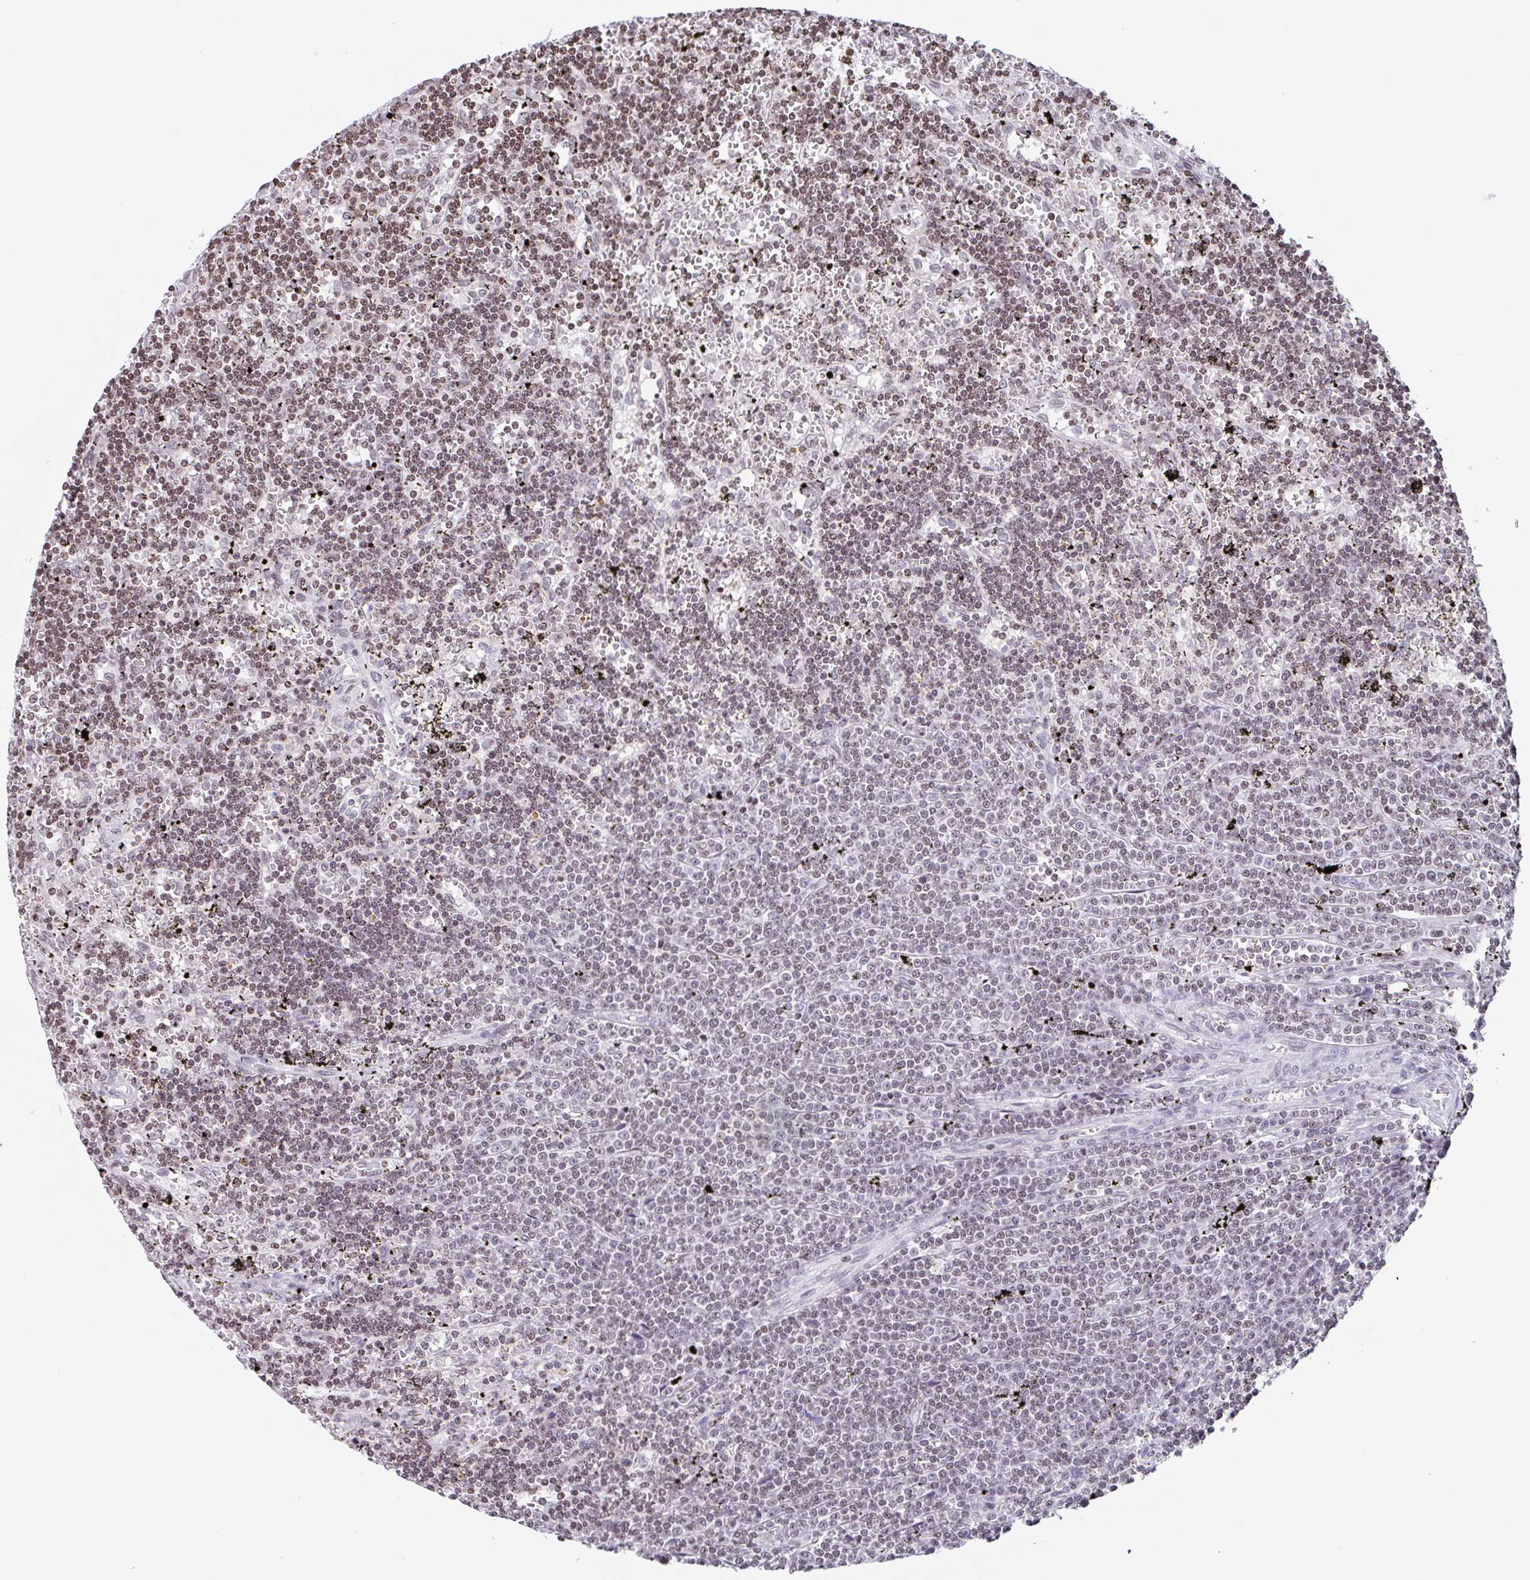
{"staining": {"intensity": "moderate", "quantity": ">75%", "location": "nuclear"}, "tissue": "lymphoma", "cell_type": "Tumor cells", "image_type": "cancer", "snomed": [{"axis": "morphology", "description": "Malignant lymphoma, non-Hodgkin's type, Low grade"}, {"axis": "topography", "description": "Spleen"}], "caption": "Protein staining of malignant lymphoma, non-Hodgkin's type (low-grade) tissue reveals moderate nuclear staining in approximately >75% of tumor cells.", "gene": "NOL6", "patient": {"sex": "male", "age": 60}}